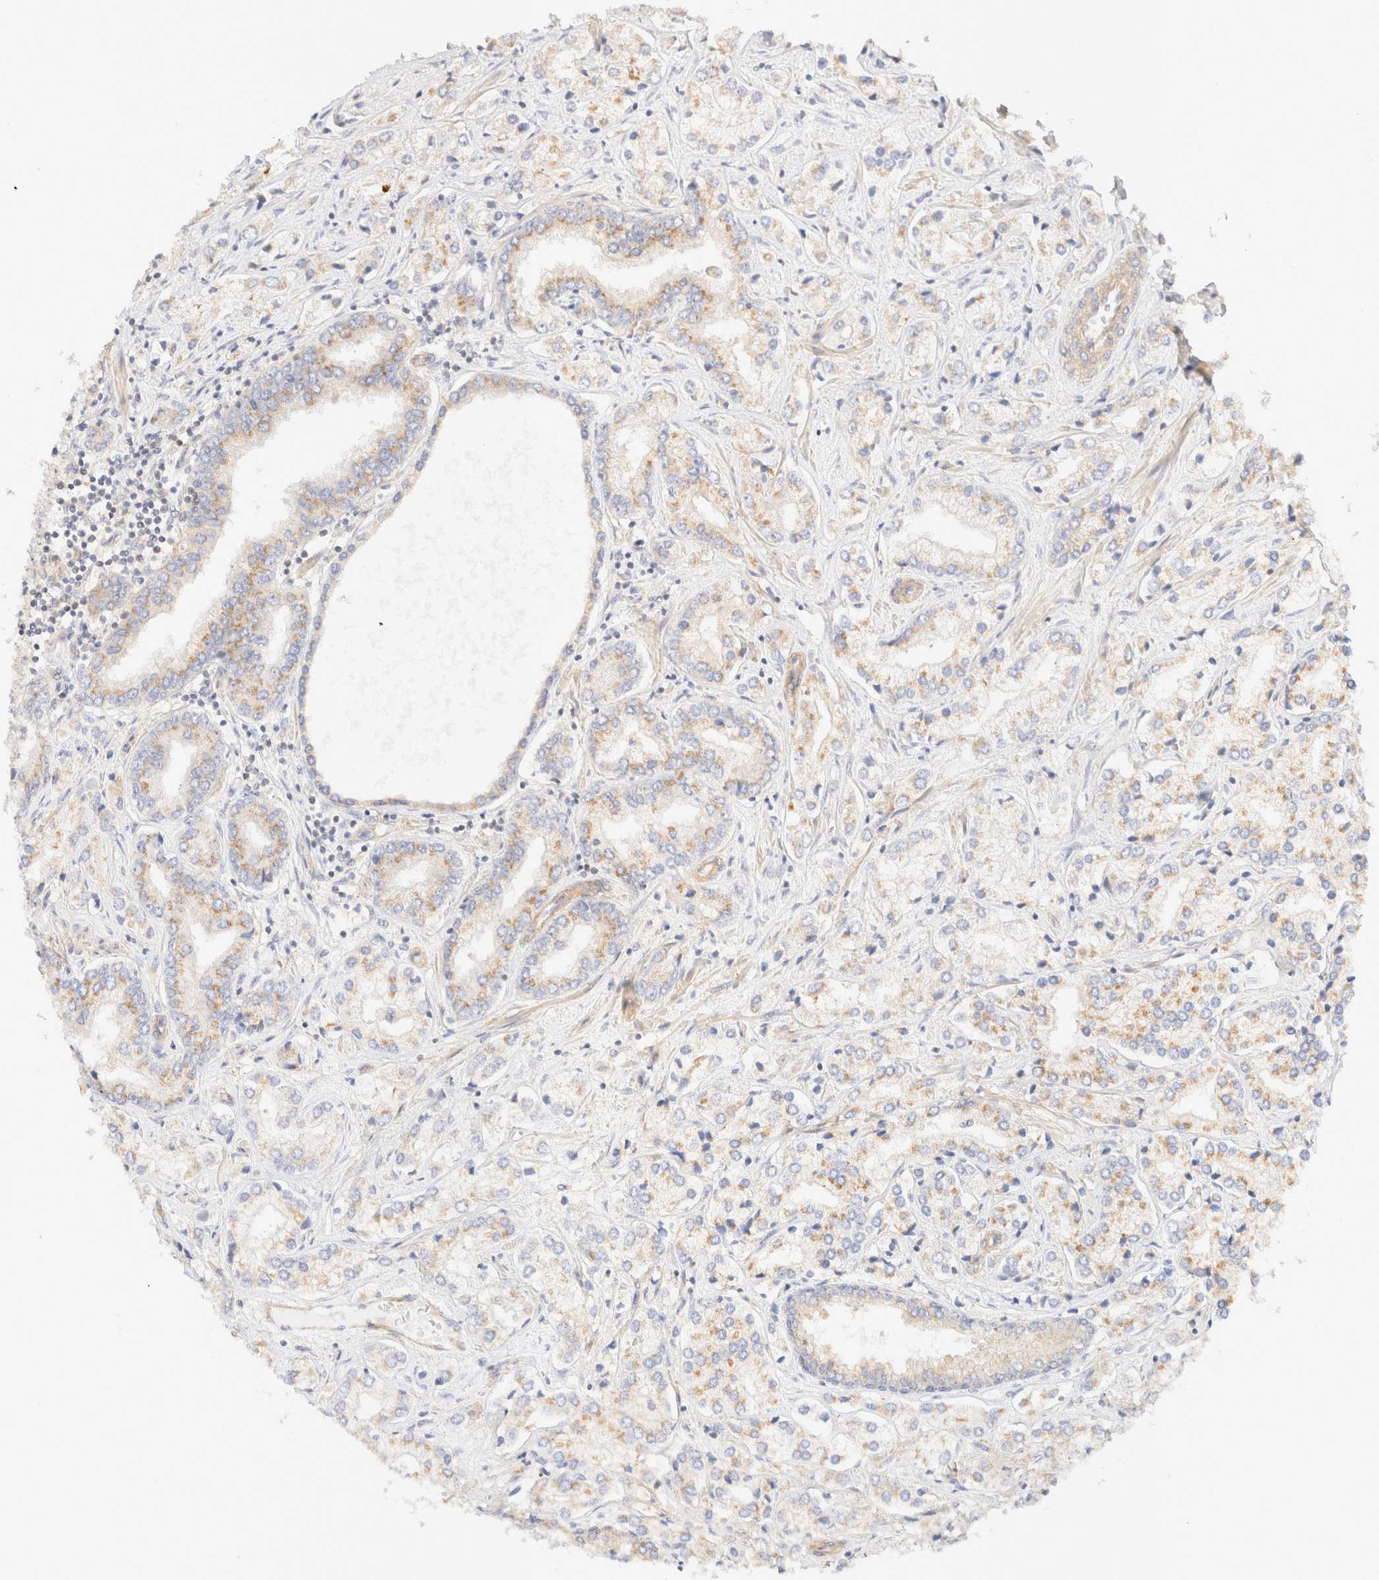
{"staining": {"intensity": "weak", "quantity": "25%-75%", "location": "cytoplasmic/membranous"}, "tissue": "prostate cancer", "cell_type": "Tumor cells", "image_type": "cancer", "snomed": [{"axis": "morphology", "description": "Adenocarcinoma, High grade"}, {"axis": "topography", "description": "Prostate"}], "caption": "Weak cytoplasmic/membranous positivity for a protein is seen in approximately 25%-75% of tumor cells of prostate cancer using IHC.", "gene": "MYO10", "patient": {"sex": "male", "age": 66}}